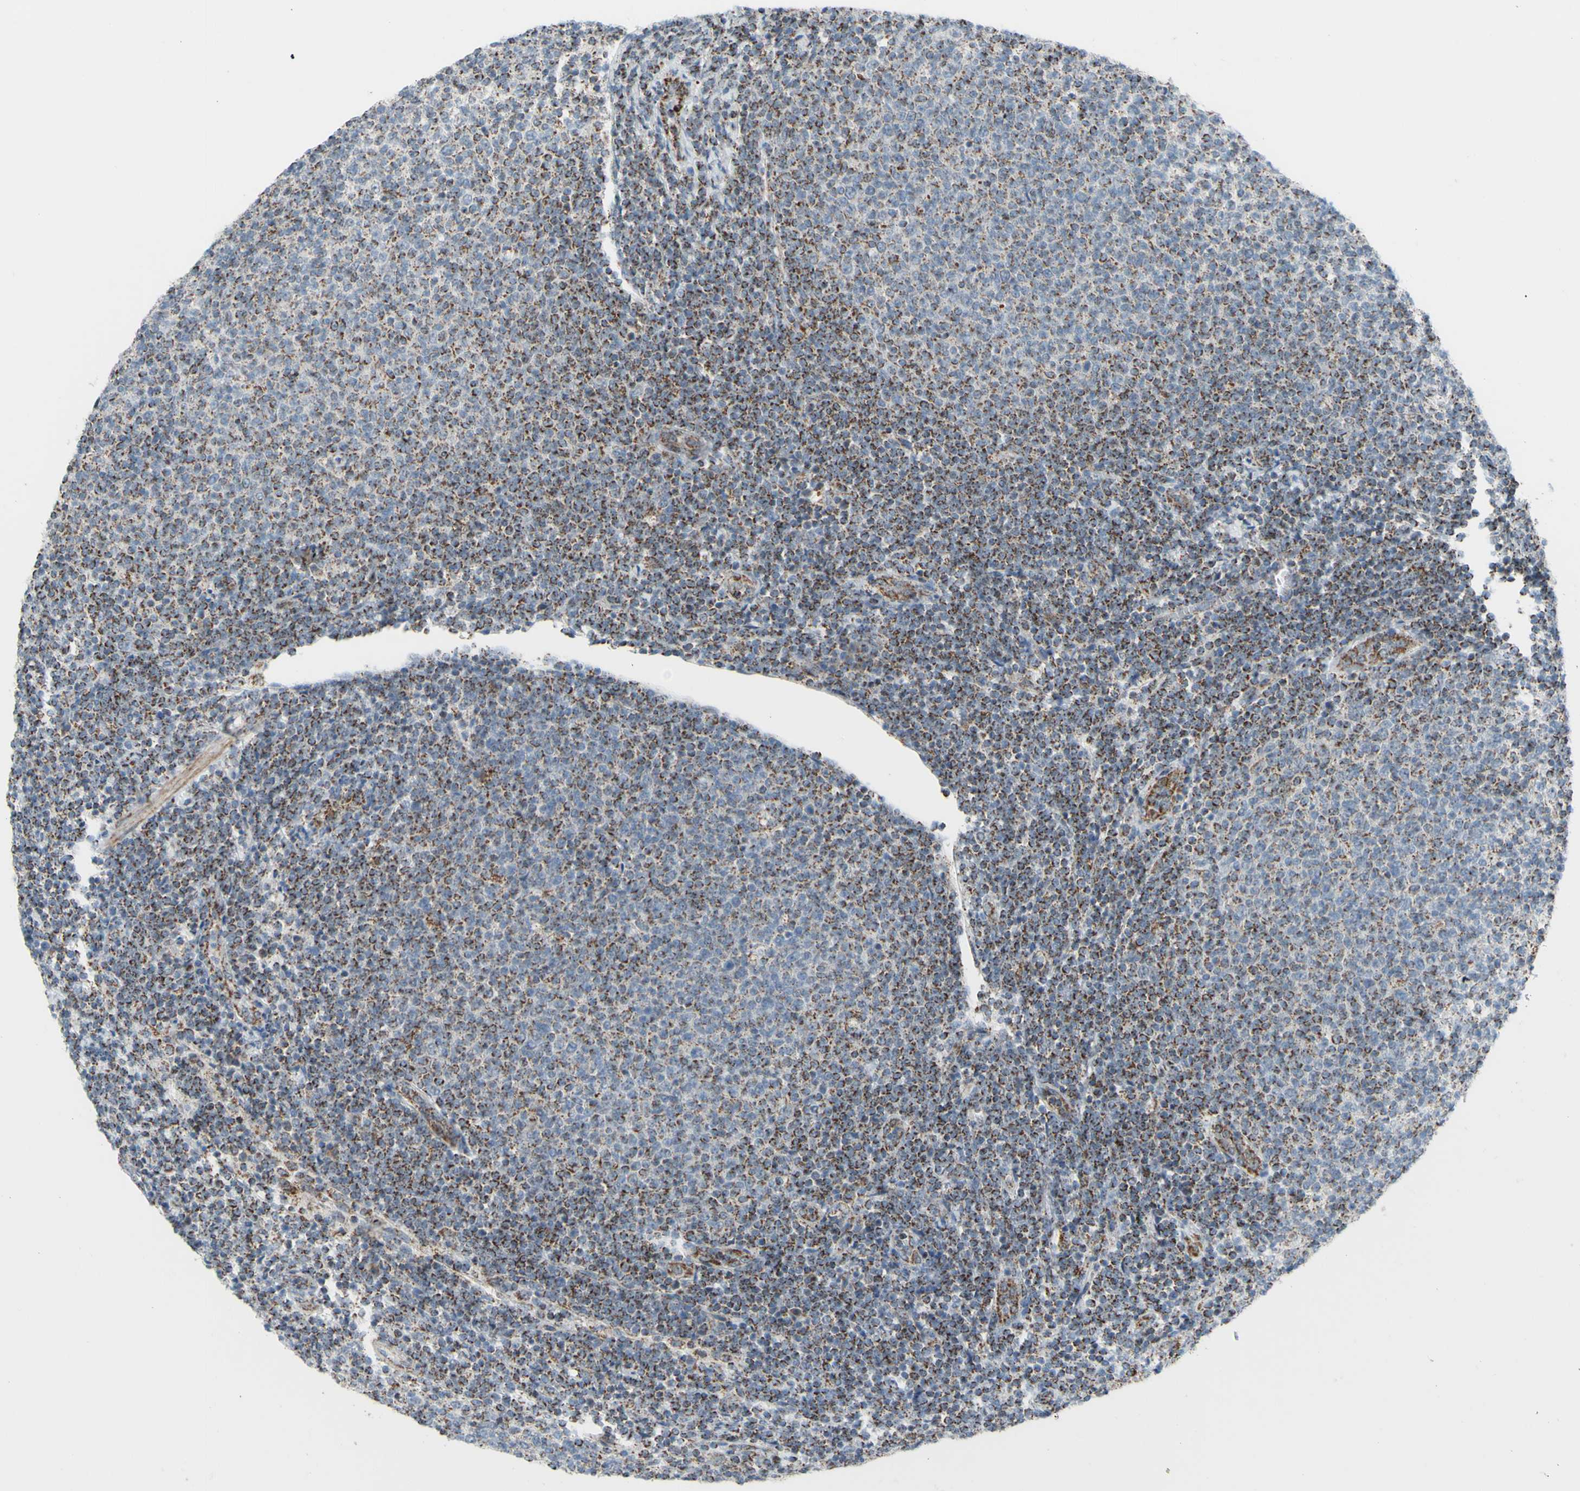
{"staining": {"intensity": "moderate", "quantity": "25%-75%", "location": "cytoplasmic/membranous"}, "tissue": "lymphoma", "cell_type": "Tumor cells", "image_type": "cancer", "snomed": [{"axis": "morphology", "description": "Malignant lymphoma, non-Hodgkin's type, Low grade"}, {"axis": "topography", "description": "Lymph node"}], "caption": "Human lymphoma stained with a brown dye reveals moderate cytoplasmic/membranous positive positivity in about 25%-75% of tumor cells.", "gene": "GLT8D1", "patient": {"sex": "male", "age": 66}}